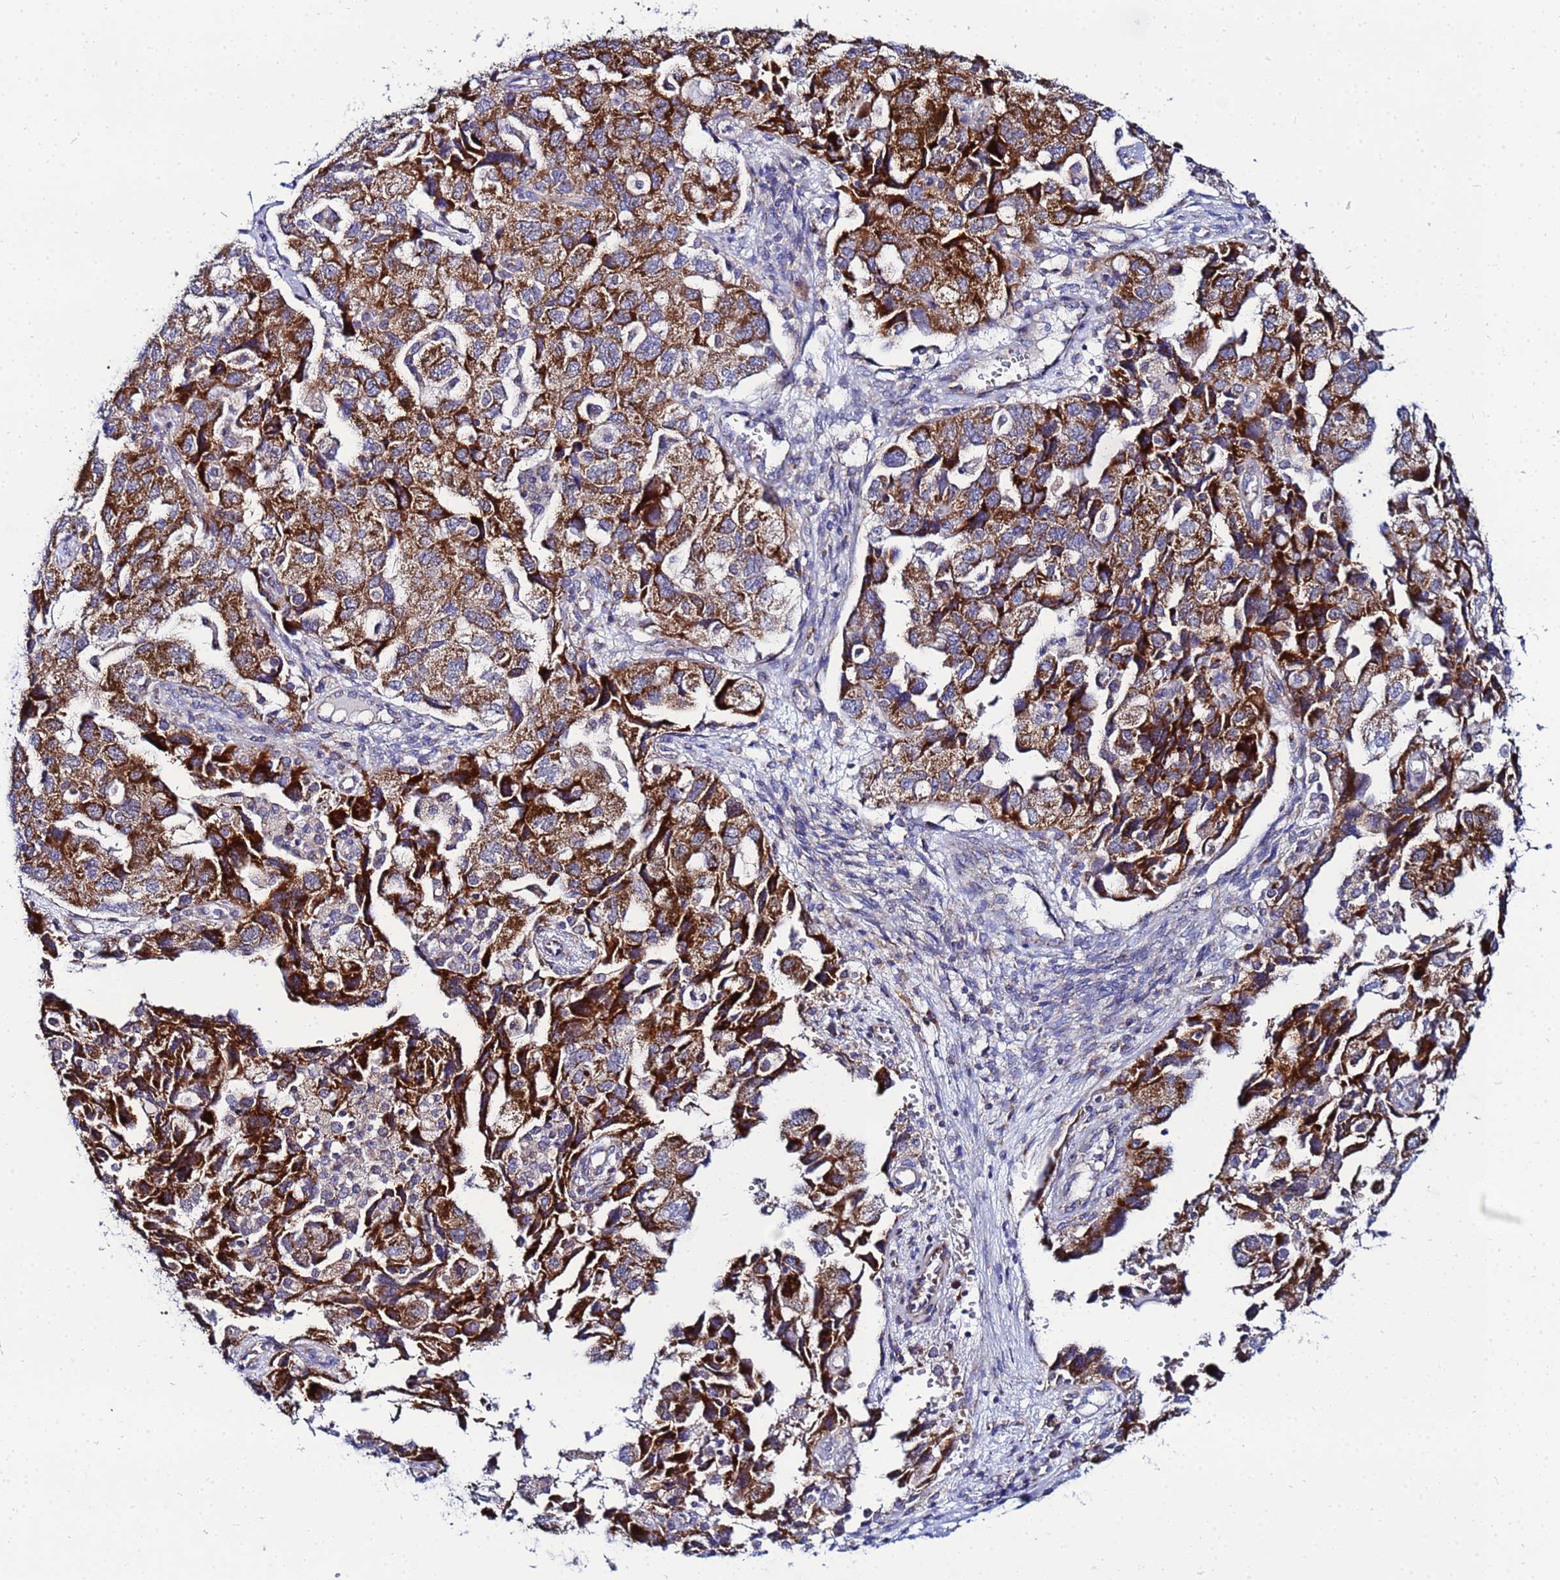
{"staining": {"intensity": "strong", "quantity": ">75%", "location": "cytoplasmic/membranous"}, "tissue": "ovarian cancer", "cell_type": "Tumor cells", "image_type": "cancer", "snomed": [{"axis": "morphology", "description": "Carcinoma, NOS"}, {"axis": "morphology", "description": "Cystadenocarcinoma, serous, NOS"}, {"axis": "topography", "description": "Ovary"}], "caption": "This is a photomicrograph of IHC staining of ovarian carcinoma, which shows strong staining in the cytoplasmic/membranous of tumor cells.", "gene": "FAHD2A", "patient": {"sex": "female", "age": 69}}